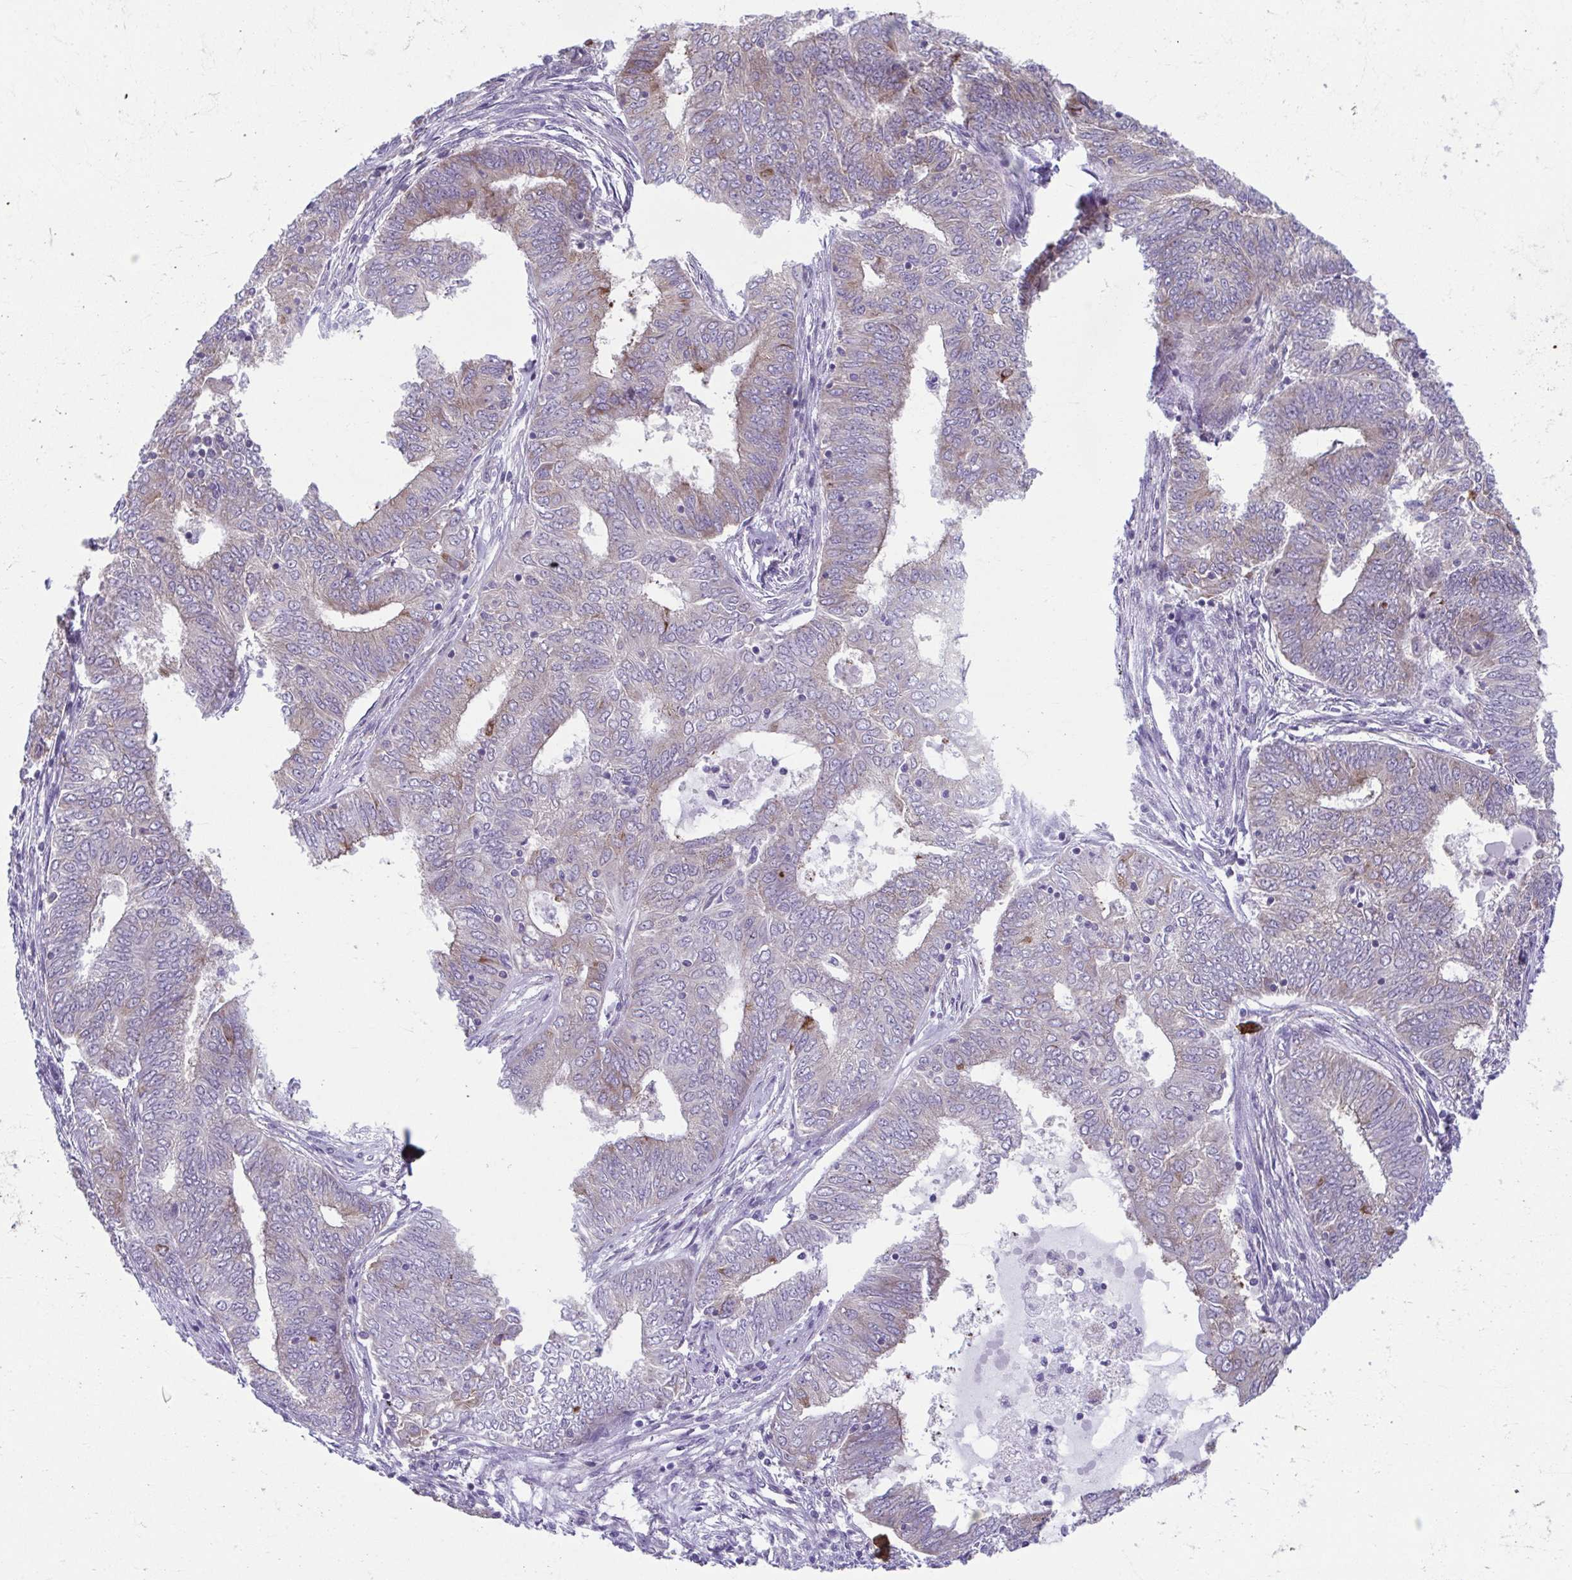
{"staining": {"intensity": "weak", "quantity": "25%-75%", "location": "cytoplasmic/membranous"}, "tissue": "endometrial cancer", "cell_type": "Tumor cells", "image_type": "cancer", "snomed": [{"axis": "morphology", "description": "Adenocarcinoma, NOS"}, {"axis": "topography", "description": "Endometrium"}], "caption": "Adenocarcinoma (endometrial) stained for a protein (brown) exhibits weak cytoplasmic/membranous positive staining in about 25%-75% of tumor cells.", "gene": "TMEM108", "patient": {"sex": "female", "age": 62}}